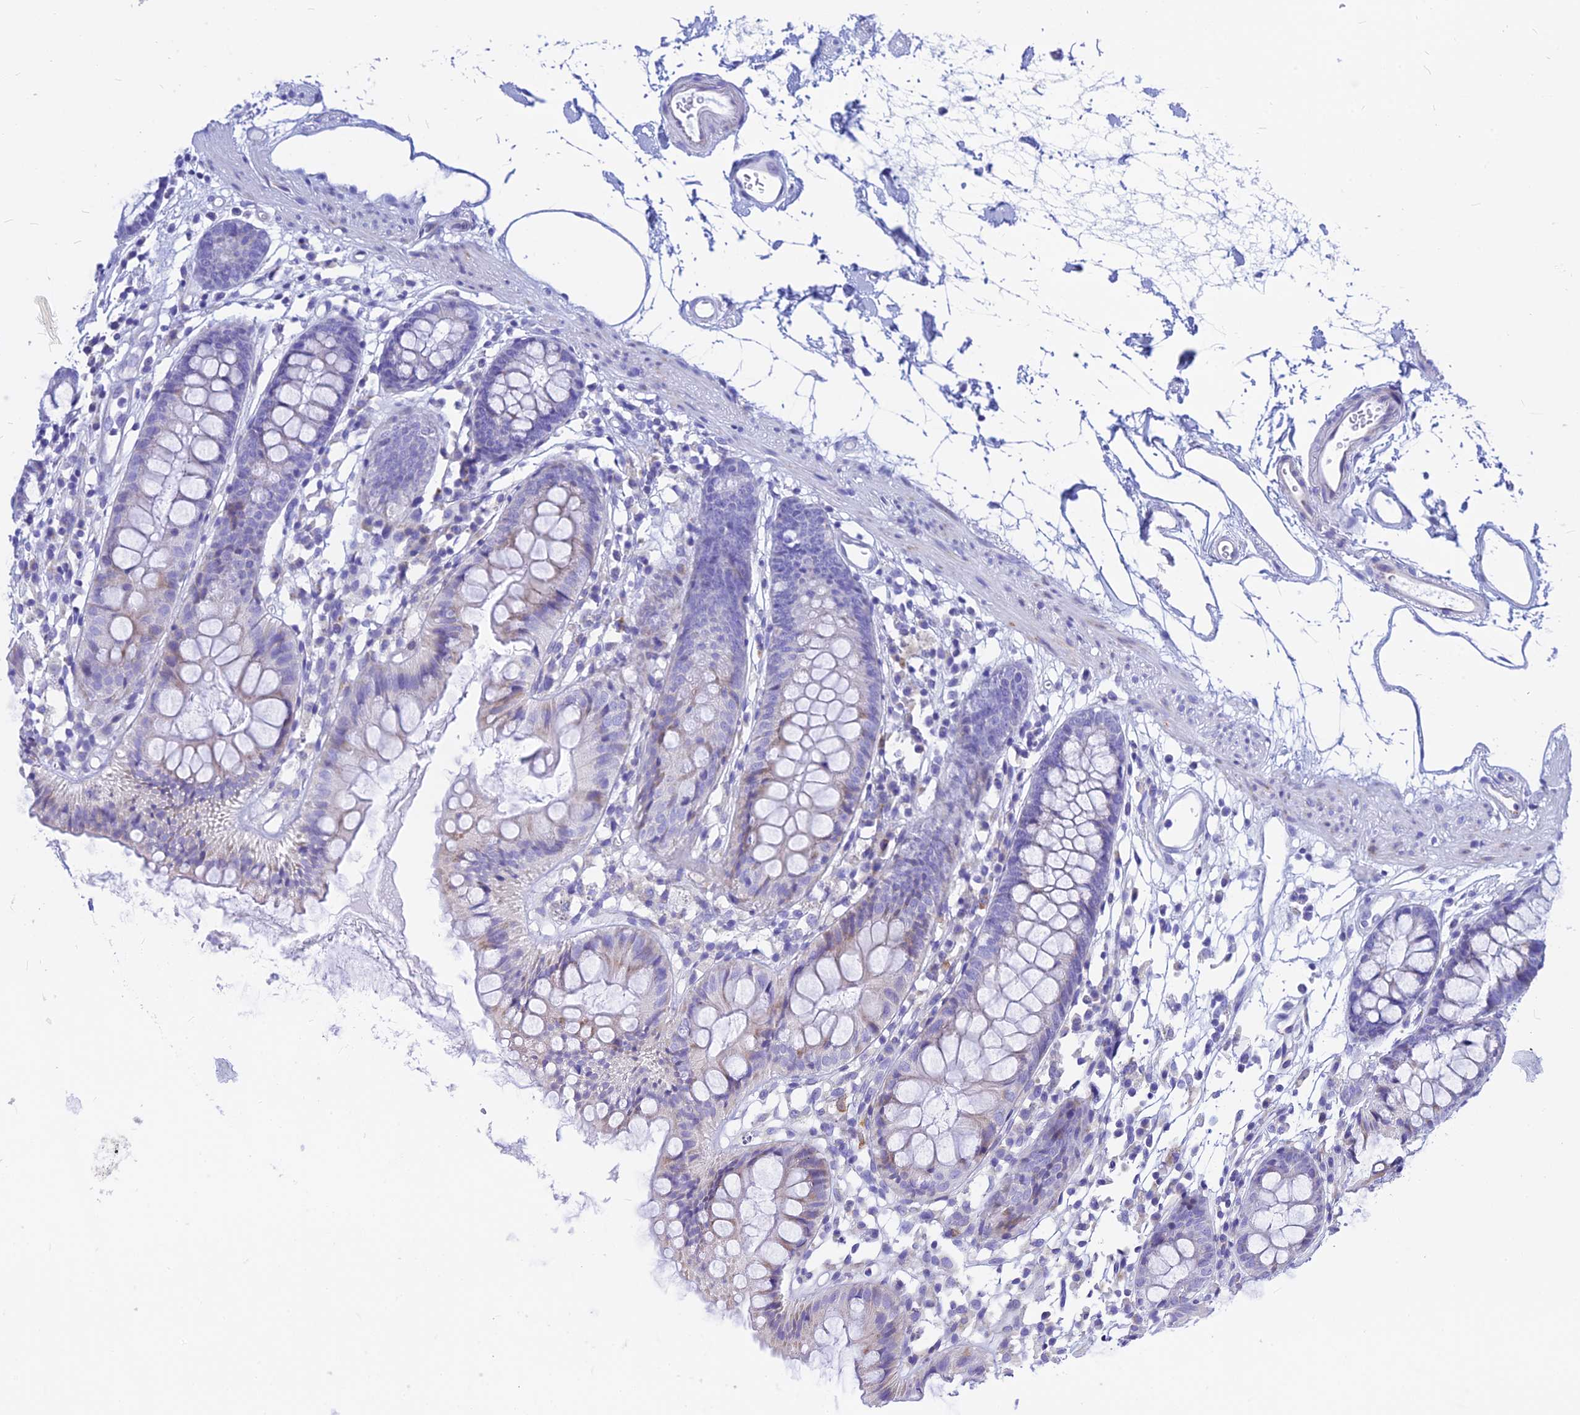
{"staining": {"intensity": "negative", "quantity": "none", "location": "none"}, "tissue": "colon", "cell_type": "Endothelial cells", "image_type": "normal", "snomed": [{"axis": "morphology", "description": "Normal tissue, NOS"}, {"axis": "topography", "description": "Colon"}], "caption": "DAB immunohistochemical staining of benign human colon demonstrates no significant expression in endothelial cells.", "gene": "CNOT6", "patient": {"sex": "female", "age": 84}}